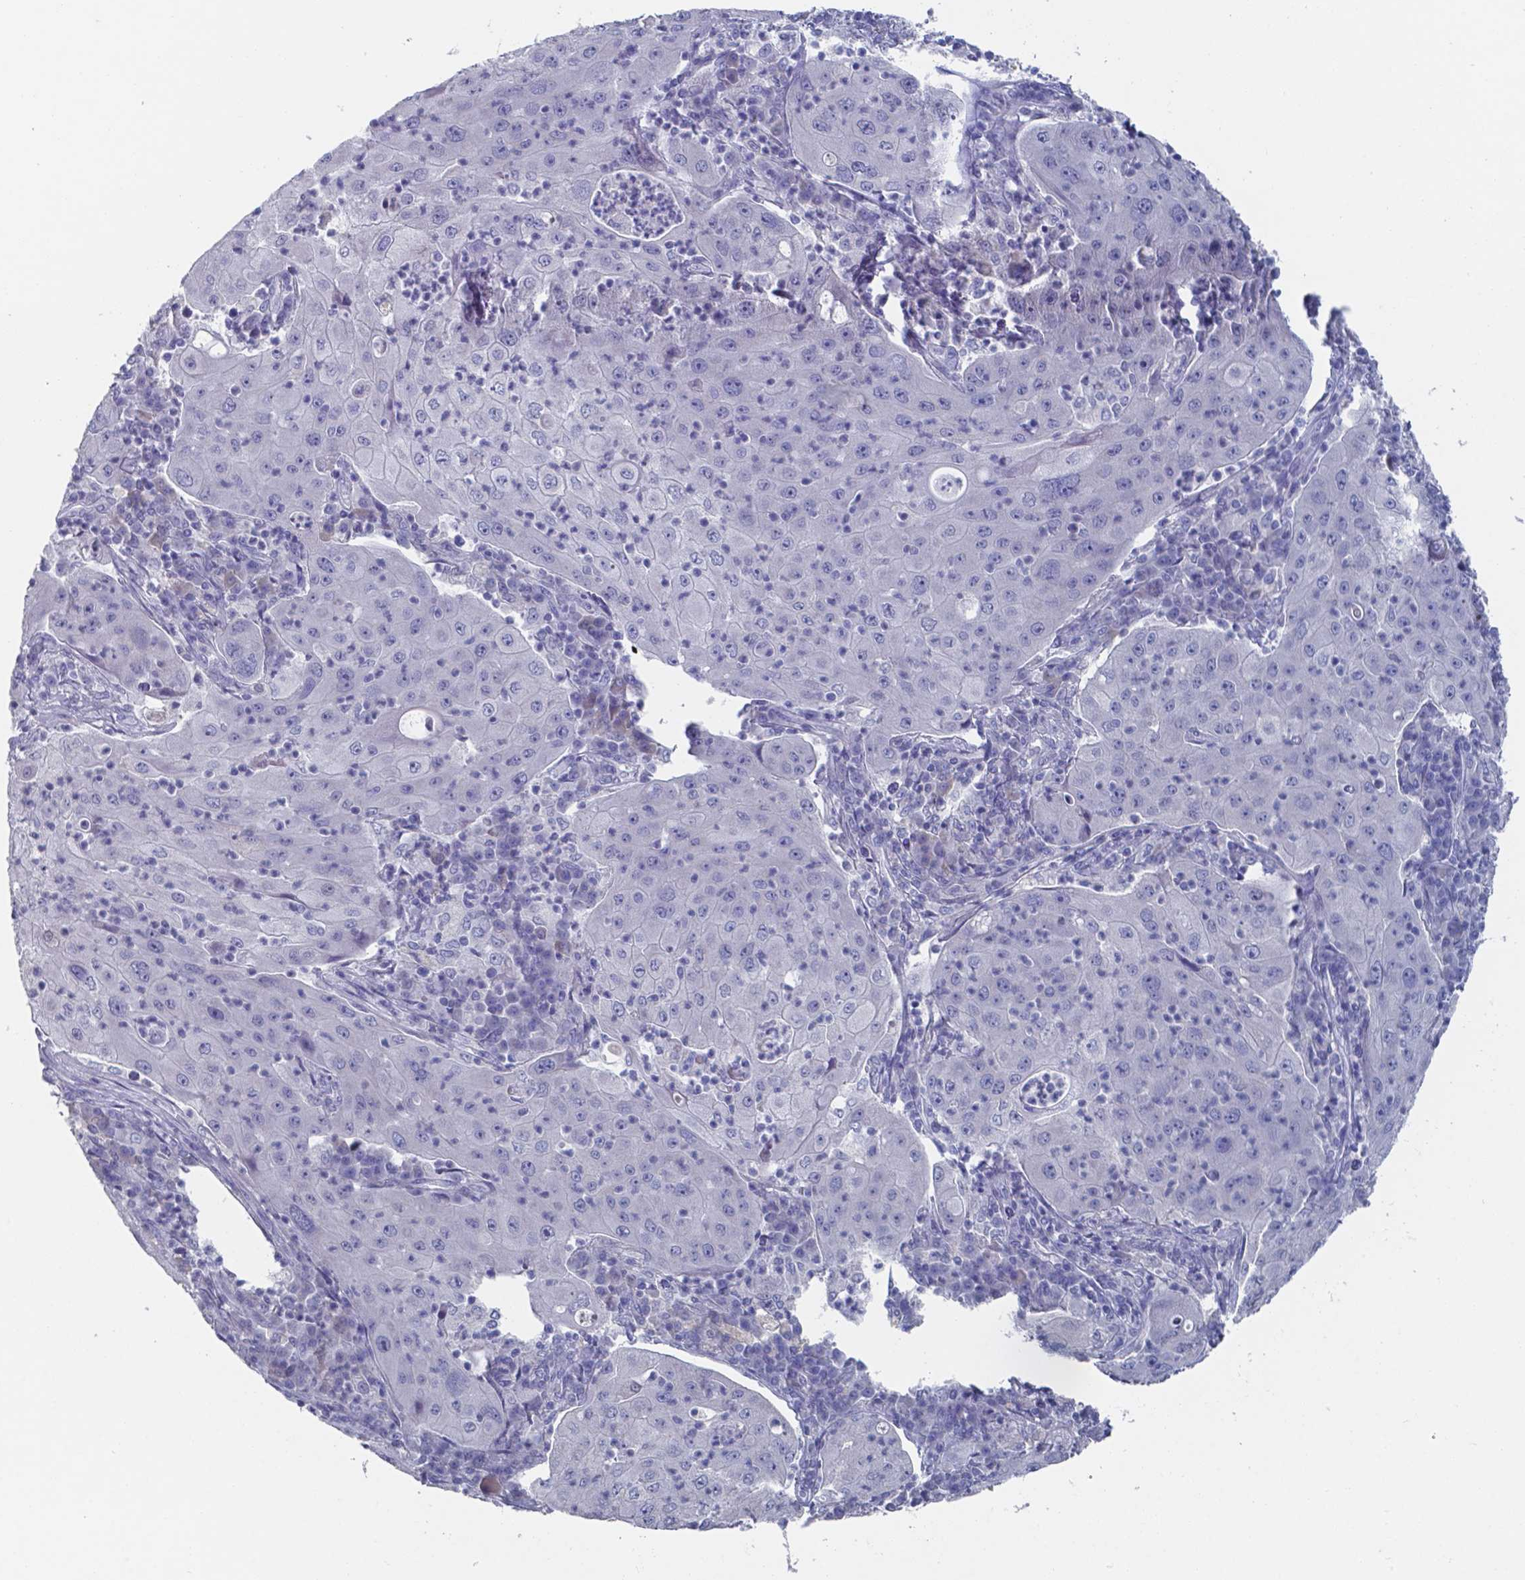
{"staining": {"intensity": "negative", "quantity": "none", "location": "none"}, "tissue": "lung cancer", "cell_type": "Tumor cells", "image_type": "cancer", "snomed": [{"axis": "morphology", "description": "Squamous cell carcinoma, NOS"}, {"axis": "topography", "description": "Lung"}], "caption": "IHC histopathology image of neoplastic tissue: lung cancer stained with DAB exhibits no significant protein expression in tumor cells.", "gene": "PLA2R1", "patient": {"sex": "female", "age": 59}}